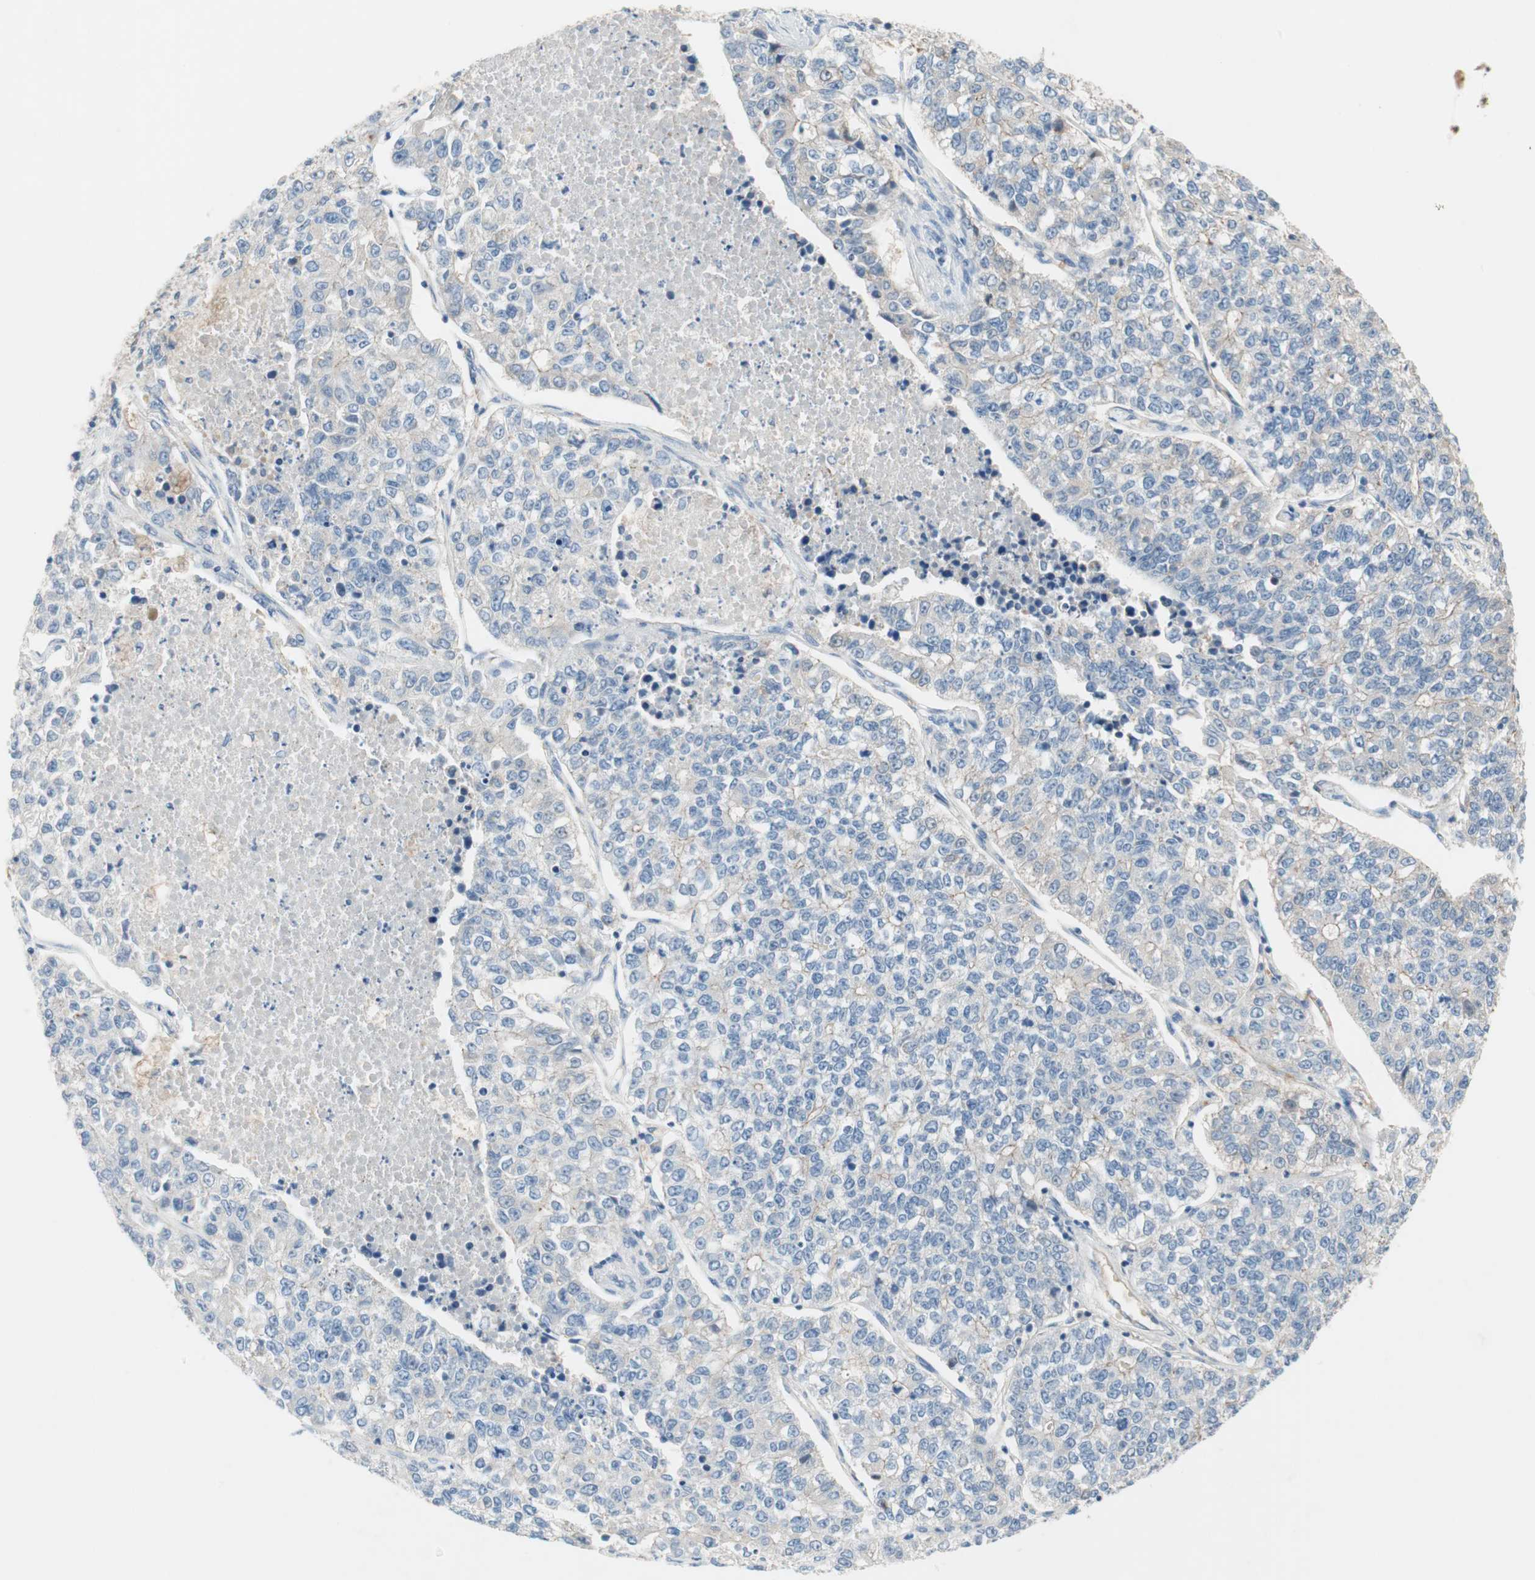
{"staining": {"intensity": "negative", "quantity": "none", "location": "none"}, "tissue": "lung cancer", "cell_type": "Tumor cells", "image_type": "cancer", "snomed": [{"axis": "morphology", "description": "Adenocarcinoma, NOS"}, {"axis": "topography", "description": "Lung"}], "caption": "IHC histopathology image of neoplastic tissue: human adenocarcinoma (lung) stained with DAB (3,3'-diaminobenzidine) displays no significant protein positivity in tumor cells.", "gene": "GLUL", "patient": {"sex": "male", "age": 49}}